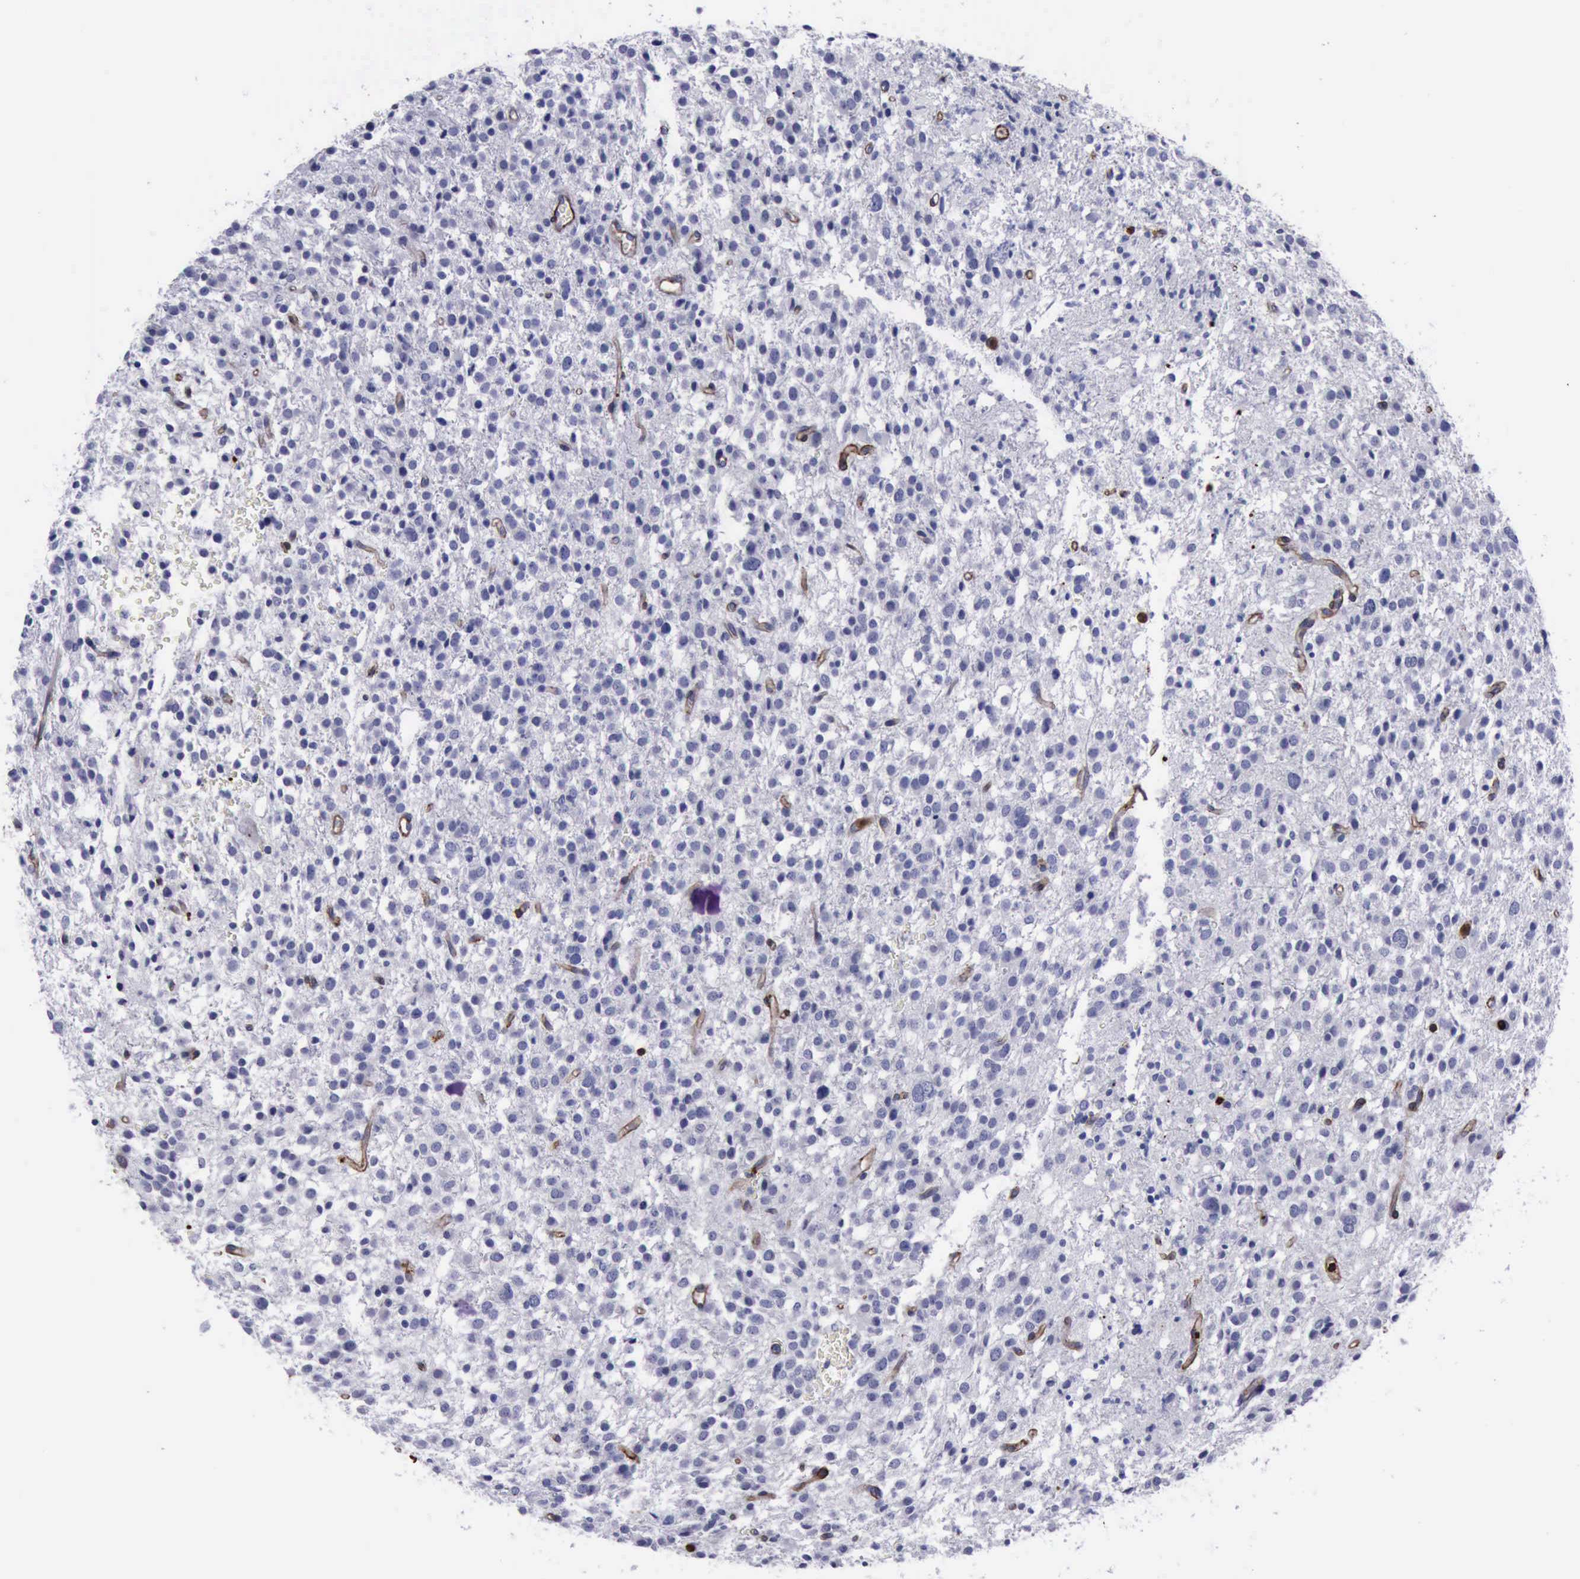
{"staining": {"intensity": "negative", "quantity": "none", "location": "none"}, "tissue": "glioma", "cell_type": "Tumor cells", "image_type": "cancer", "snomed": [{"axis": "morphology", "description": "Glioma, malignant, Low grade"}, {"axis": "topography", "description": "Brain"}], "caption": "Immunohistochemical staining of glioma displays no significant staining in tumor cells.", "gene": "FLNA", "patient": {"sex": "female", "age": 36}}